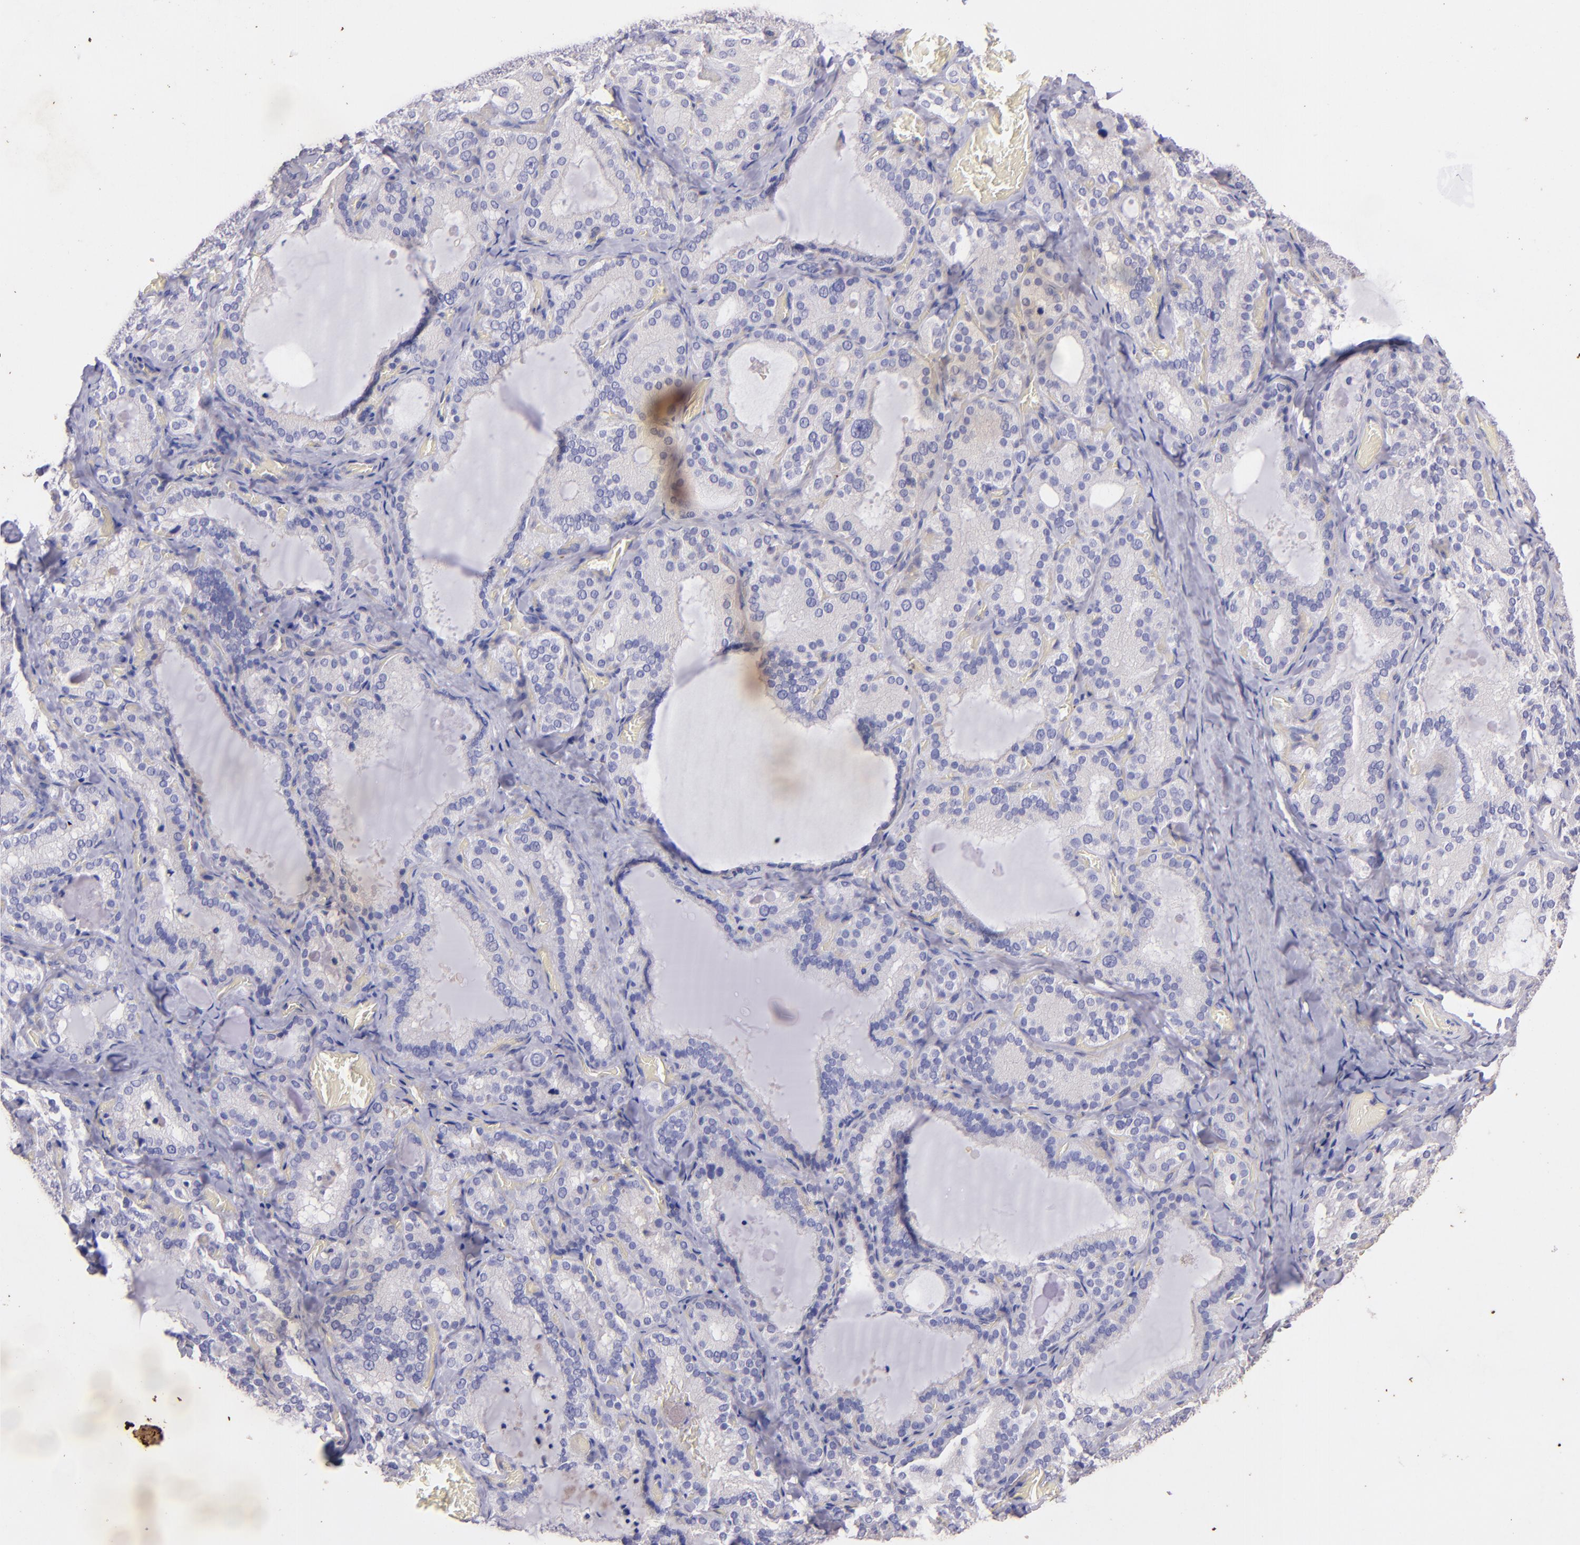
{"staining": {"intensity": "negative", "quantity": "none", "location": "none"}, "tissue": "thyroid gland", "cell_type": "Glandular cells", "image_type": "normal", "snomed": [{"axis": "morphology", "description": "Normal tissue, NOS"}, {"axis": "topography", "description": "Thyroid gland"}], "caption": "Human thyroid gland stained for a protein using IHC shows no expression in glandular cells.", "gene": "RET", "patient": {"sex": "female", "age": 33}}